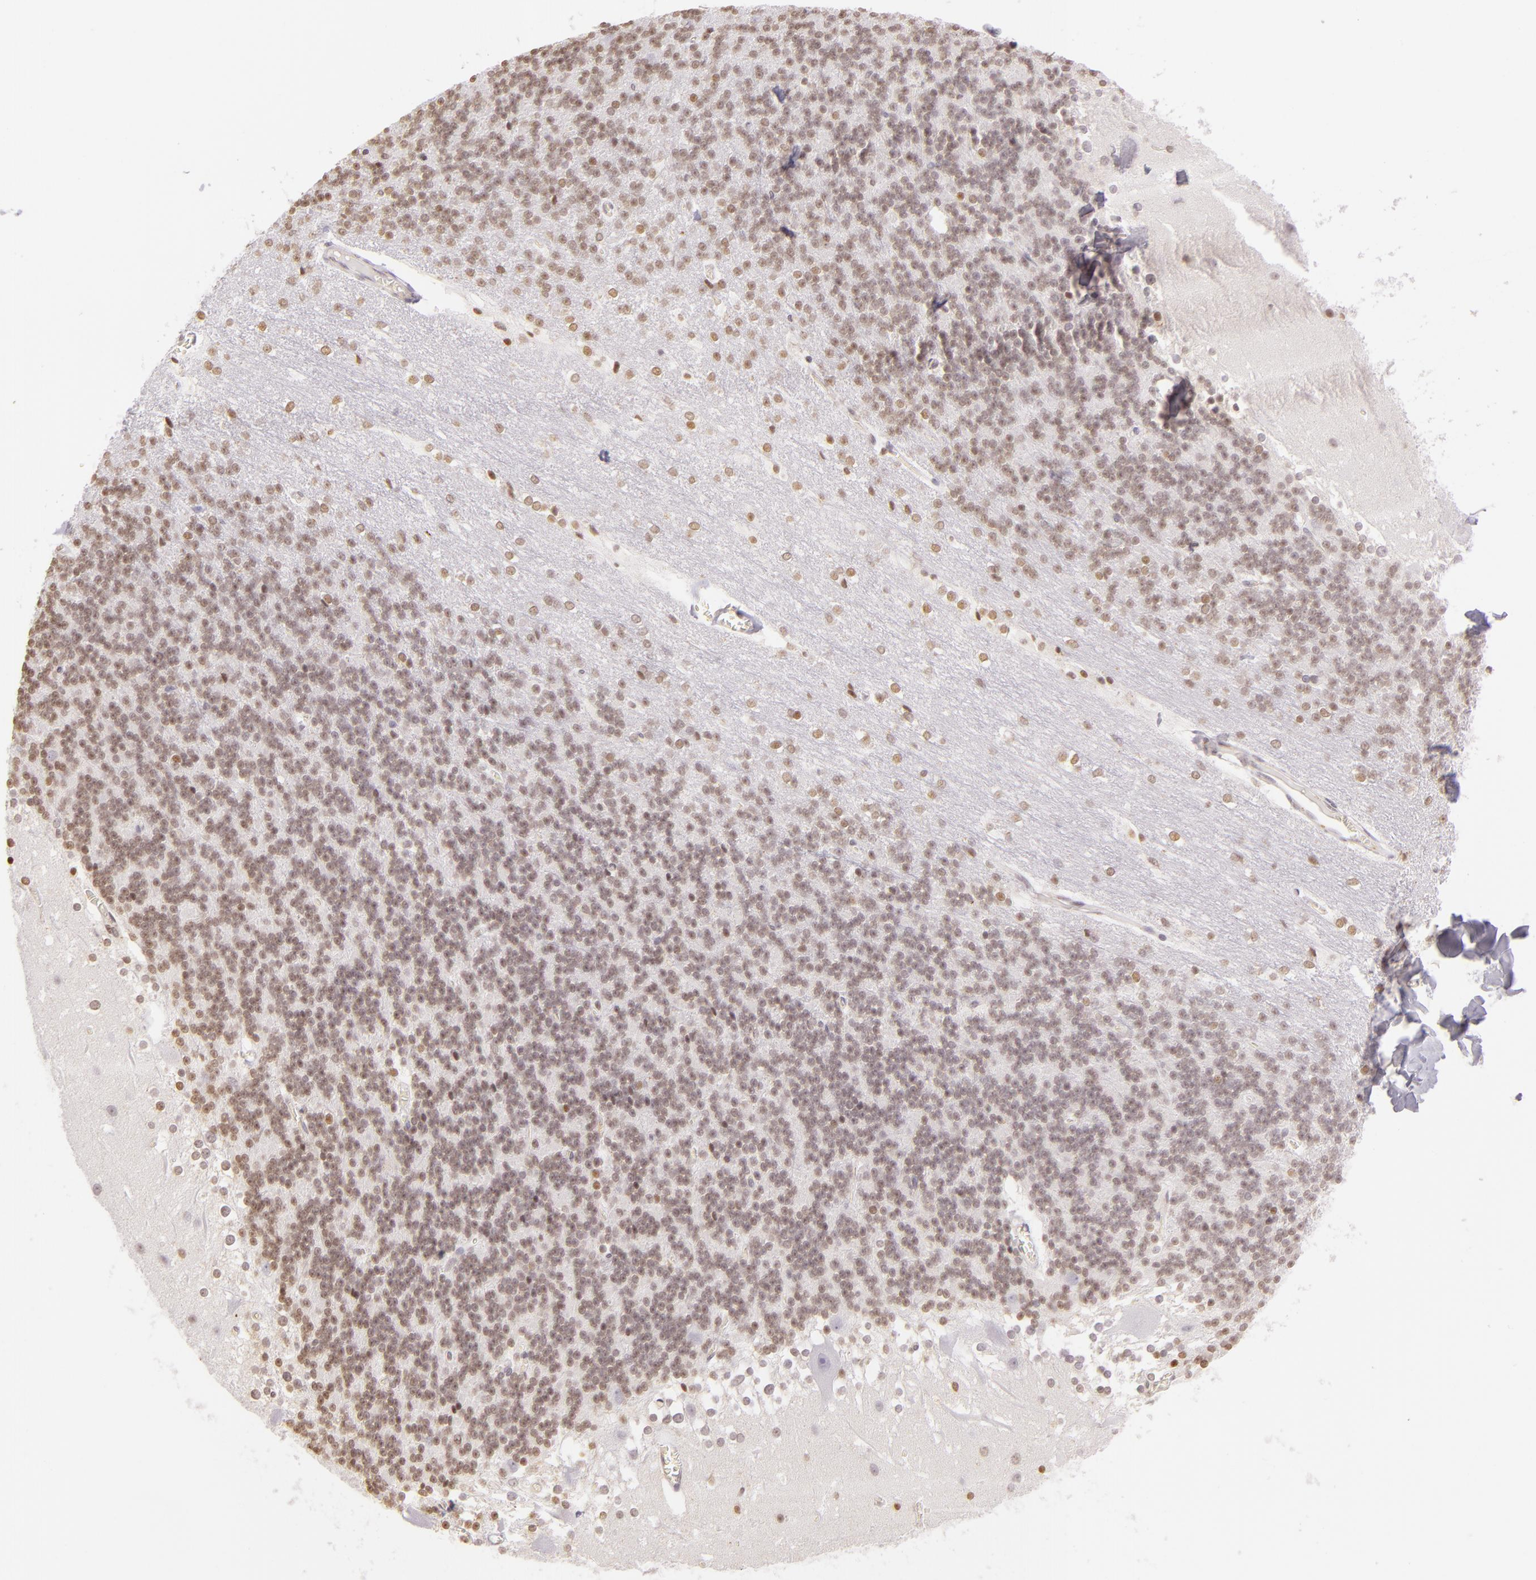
{"staining": {"intensity": "moderate", "quantity": ">75%", "location": "nuclear"}, "tissue": "cerebellum", "cell_type": "Cells in granular layer", "image_type": "normal", "snomed": [{"axis": "morphology", "description": "Normal tissue, NOS"}, {"axis": "topography", "description": "Cerebellum"}], "caption": "Immunohistochemistry image of normal human cerebellum stained for a protein (brown), which shows medium levels of moderate nuclear staining in about >75% of cells in granular layer.", "gene": "ENSG00000290315", "patient": {"sex": "female", "age": 19}}